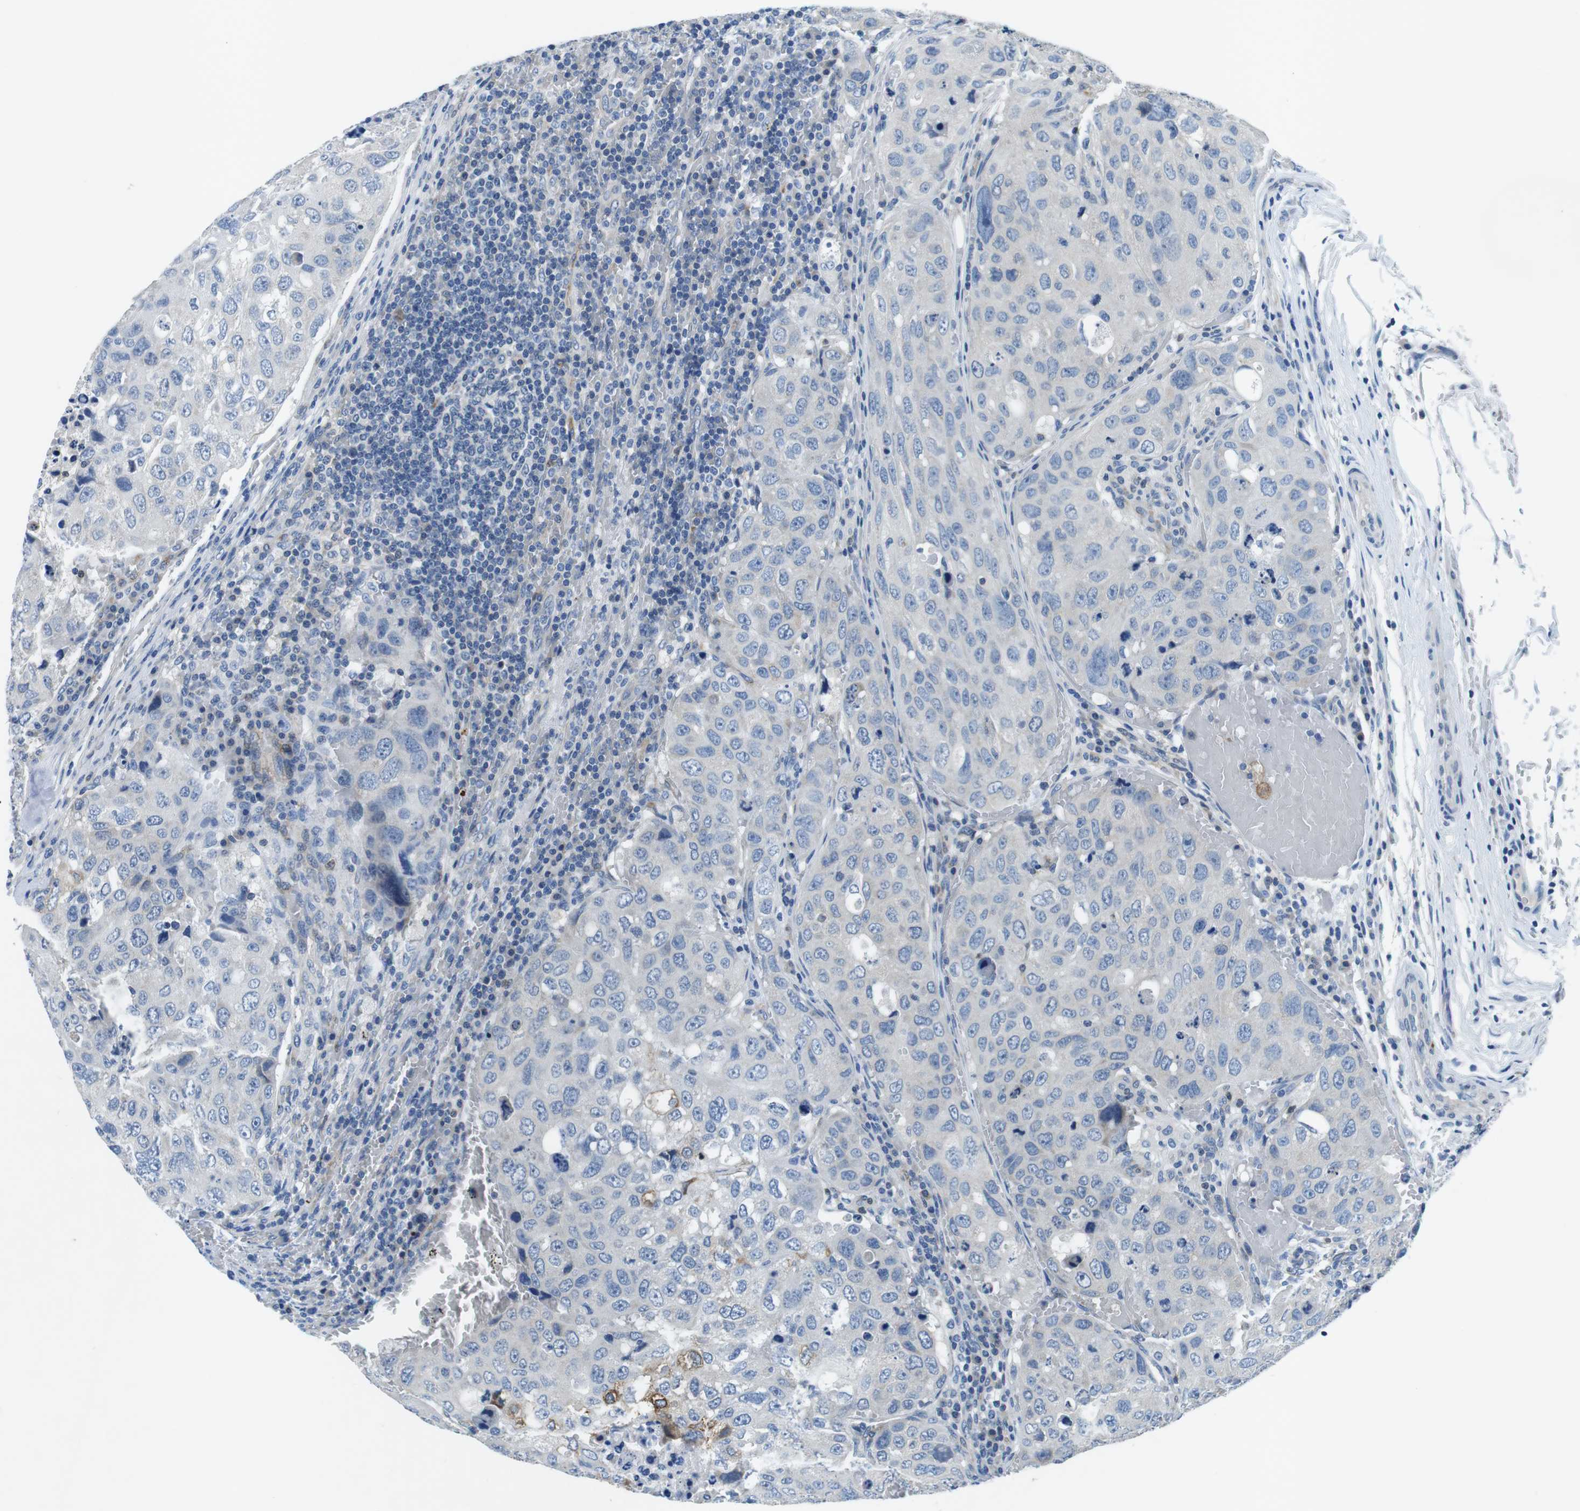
{"staining": {"intensity": "negative", "quantity": "none", "location": "none"}, "tissue": "urothelial cancer", "cell_type": "Tumor cells", "image_type": "cancer", "snomed": [{"axis": "morphology", "description": "Urothelial carcinoma, High grade"}, {"axis": "topography", "description": "Lymph node"}, {"axis": "topography", "description": "Urinary bladder"}], "caption": "A photomicrograph of urothelial cancer stained for a protein exhibits no brown staining in tumor cells.", "gene": "PHLDA1", "patient": {"sex": "male", "age": 51}}